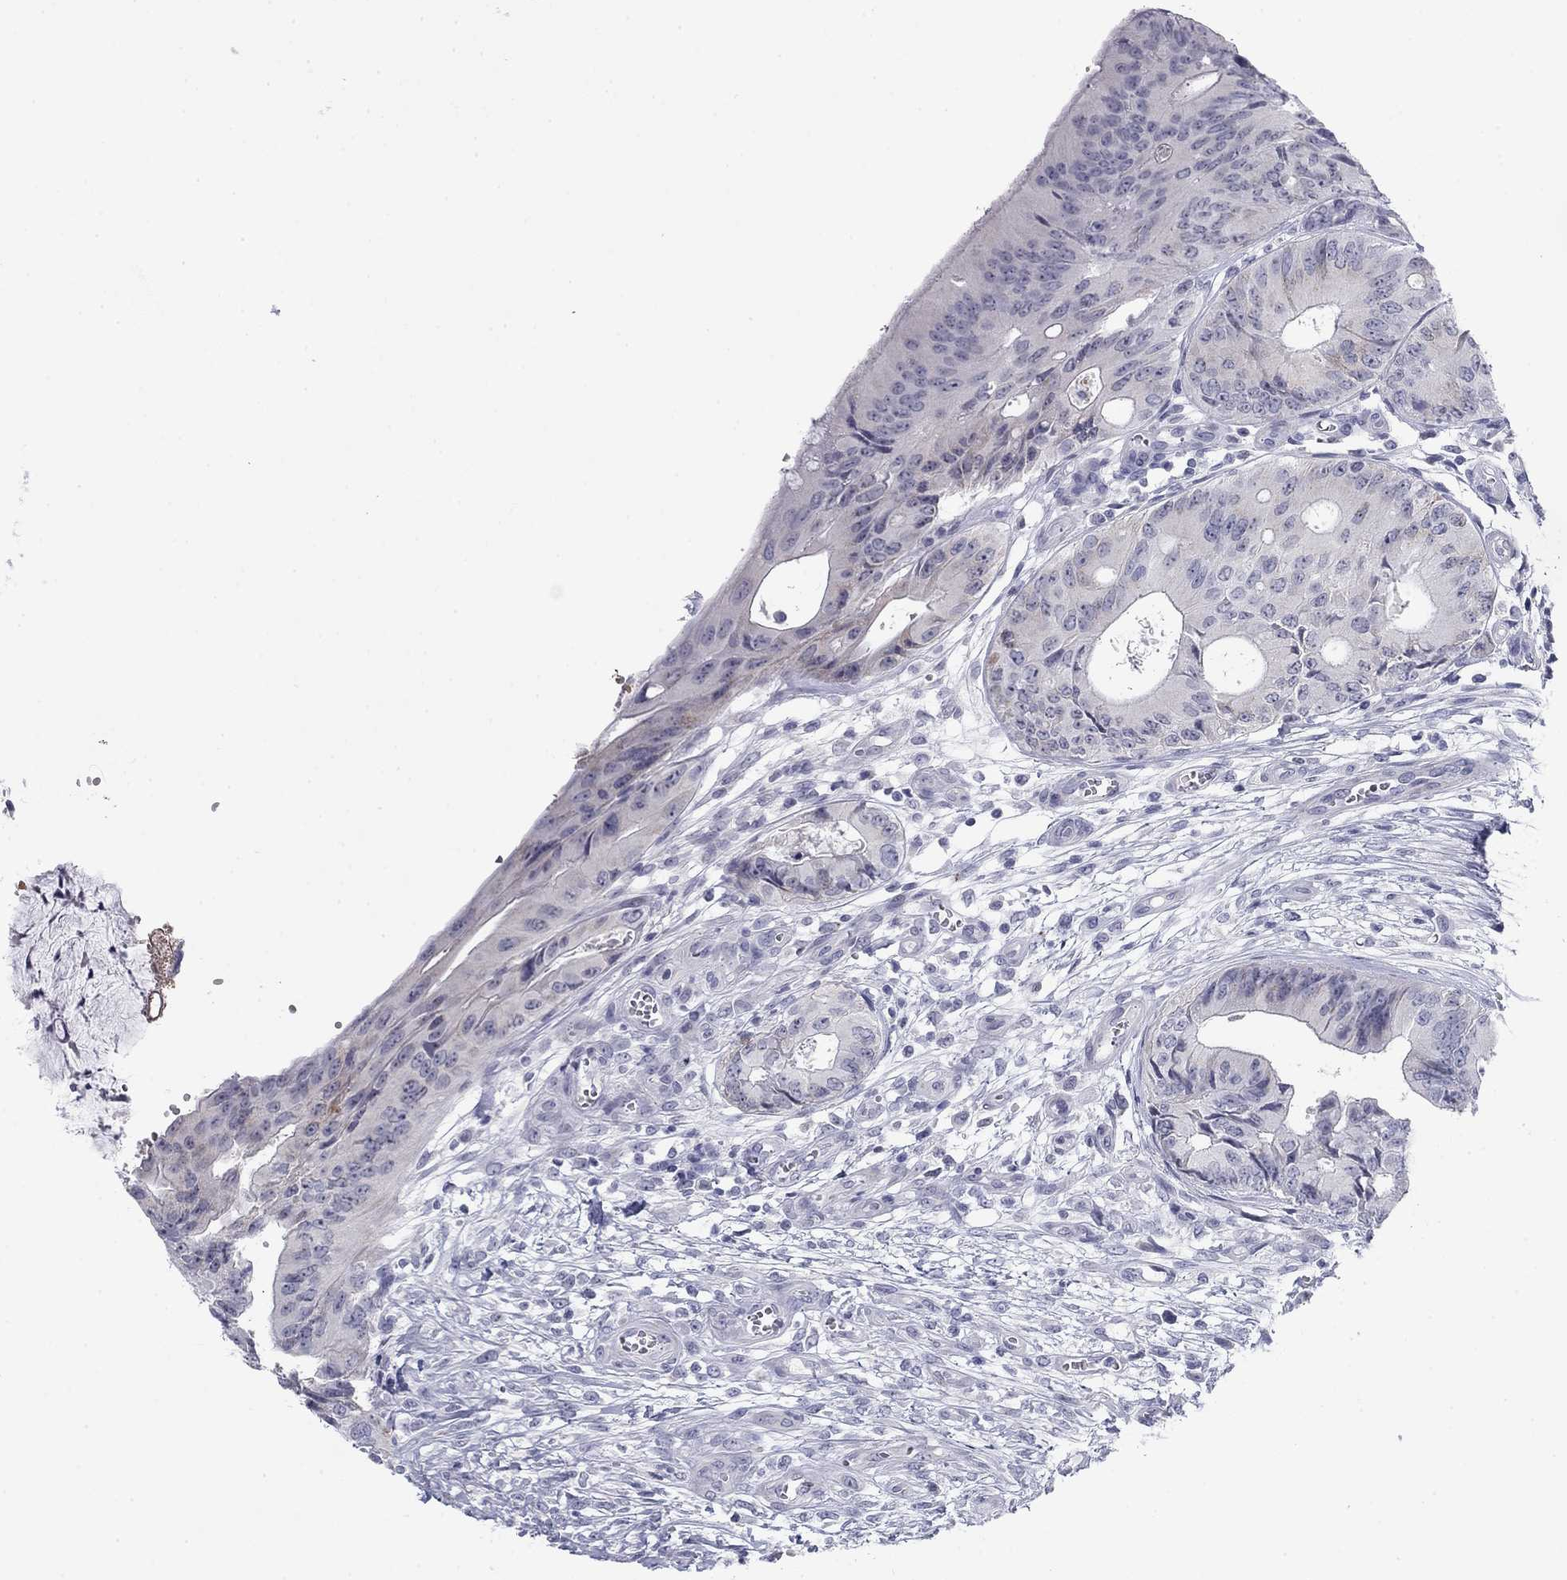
{"staining": {"intensity": "negative", "quantity": "none", "location": "none"}, "tissue": "colorectal cancer", "cell_type": "Tumor cells", "image_type": "cancer", "snomed": [{"axis": "morphology", "description": "Normal tissue, NOS"}, {"axis": "morphology", "description": "Adenocarcinoma, NOS"}, {"axis": "topography", "description": "Colon"}], "caption": "A histopathology image of human colorectal cancer is negative for staining in tumor cells. Brightfield microscopy of IHC stained with DAB (3,3'-diaminobenzidine) (brown) and hematoxylin (blue), captured at high magnification.", "gene": "PRPH", "patient": {"sex": "male", "age": 65}}